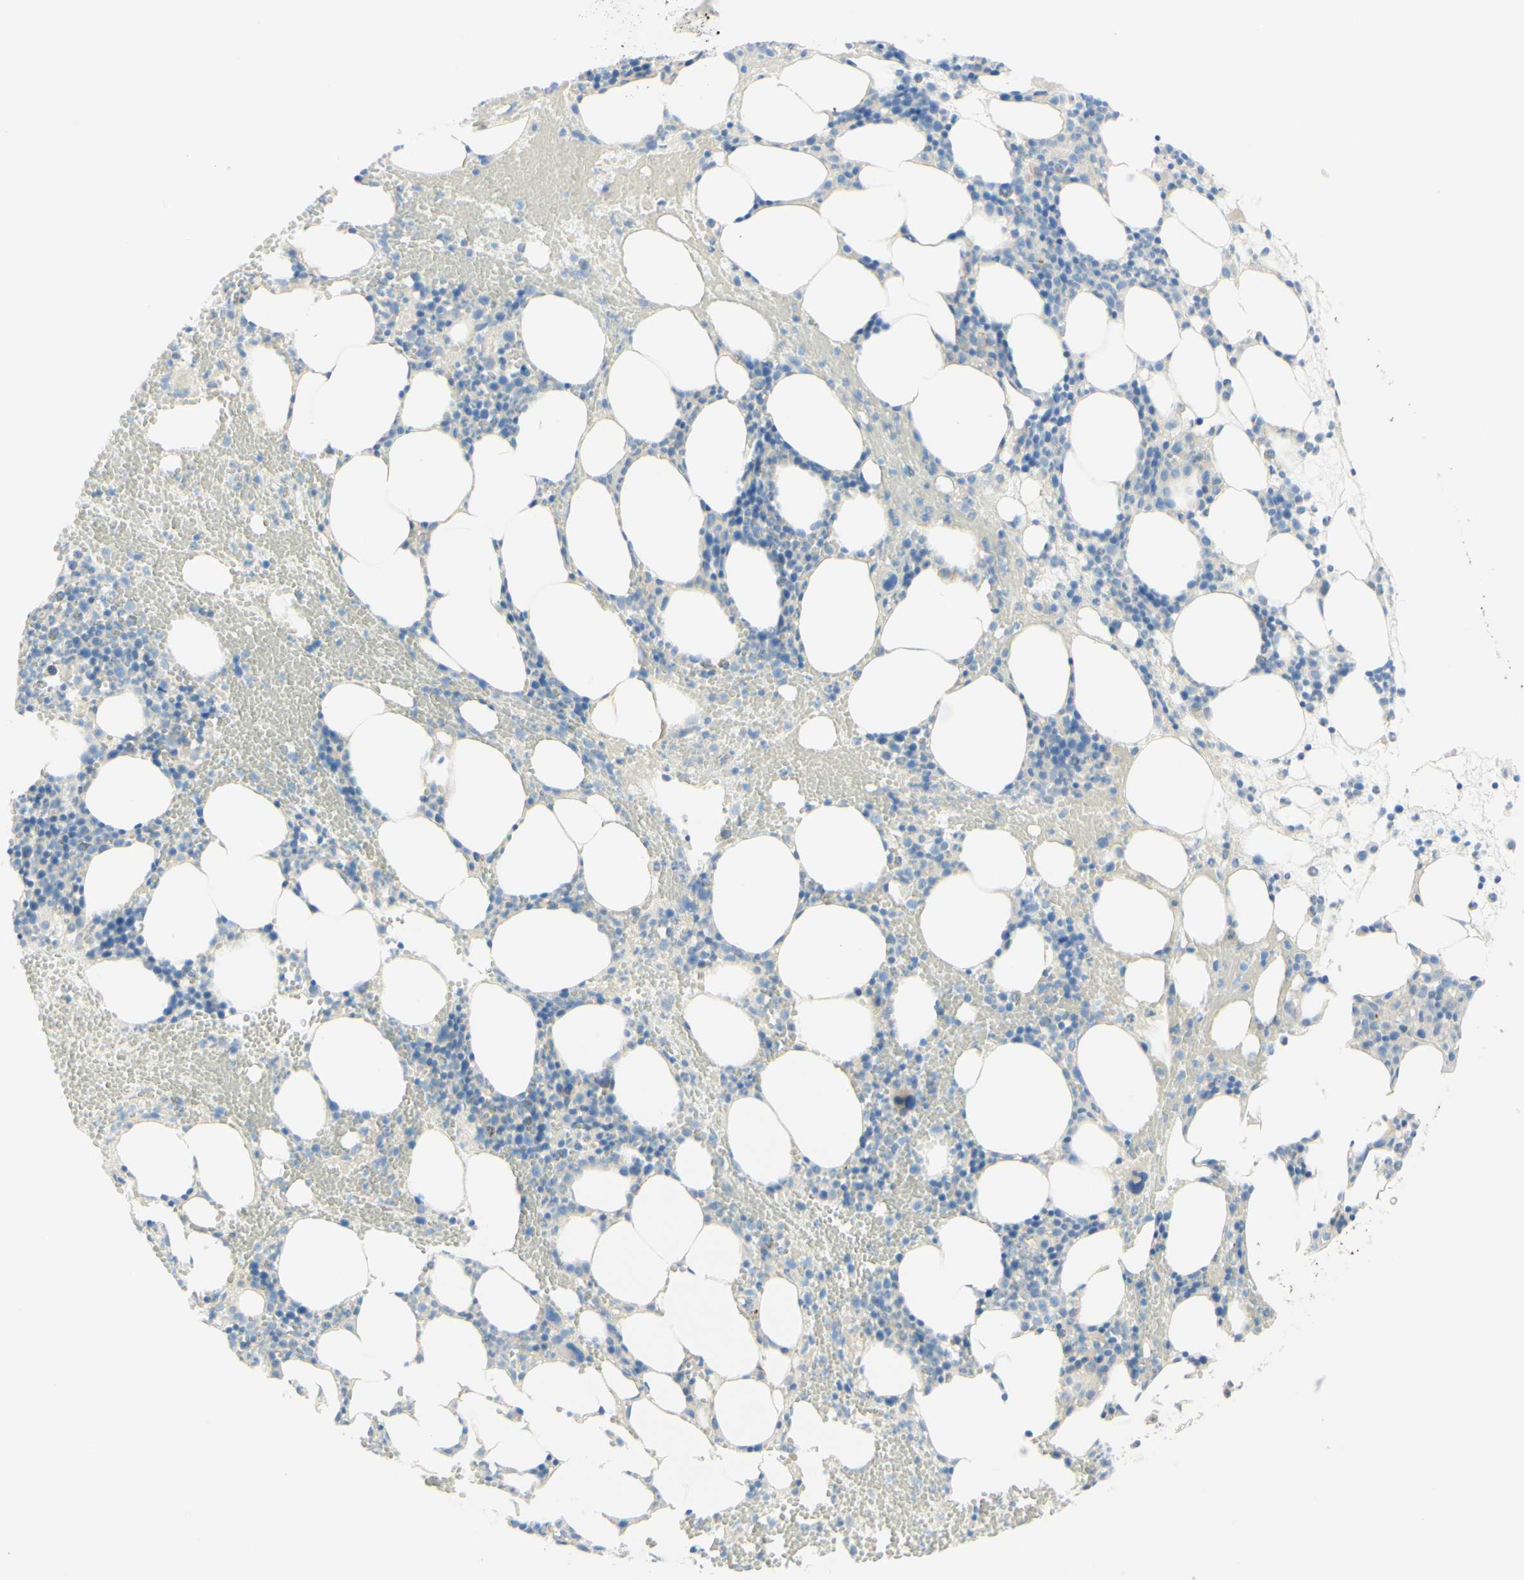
{"staining": {"intensity": "negative", "quantity": "none", "location": "none"}, "tissue": "bone marrow", "cell_type": "Hematopoietic cells", "image_type": "normal", "snomed": [{"axis": "morphology", "description": "Normal tissue, NOS"}, {"axis": "morphology", "description": "Inflammation, NOS"}, {"axis": "topography", "description": "Bone marrow"}], "caption": "DAB (3,3'-diaminobenzidine) immunohistochemical staining of benign human bone marrow exhibits no significant positivity in hematopoietic cells. (Immunohistochemistry (ihc), brightfield microscopy, high magnification).", "gene": "ALCAM", "patient": {"sex": "female", "age": 79}}